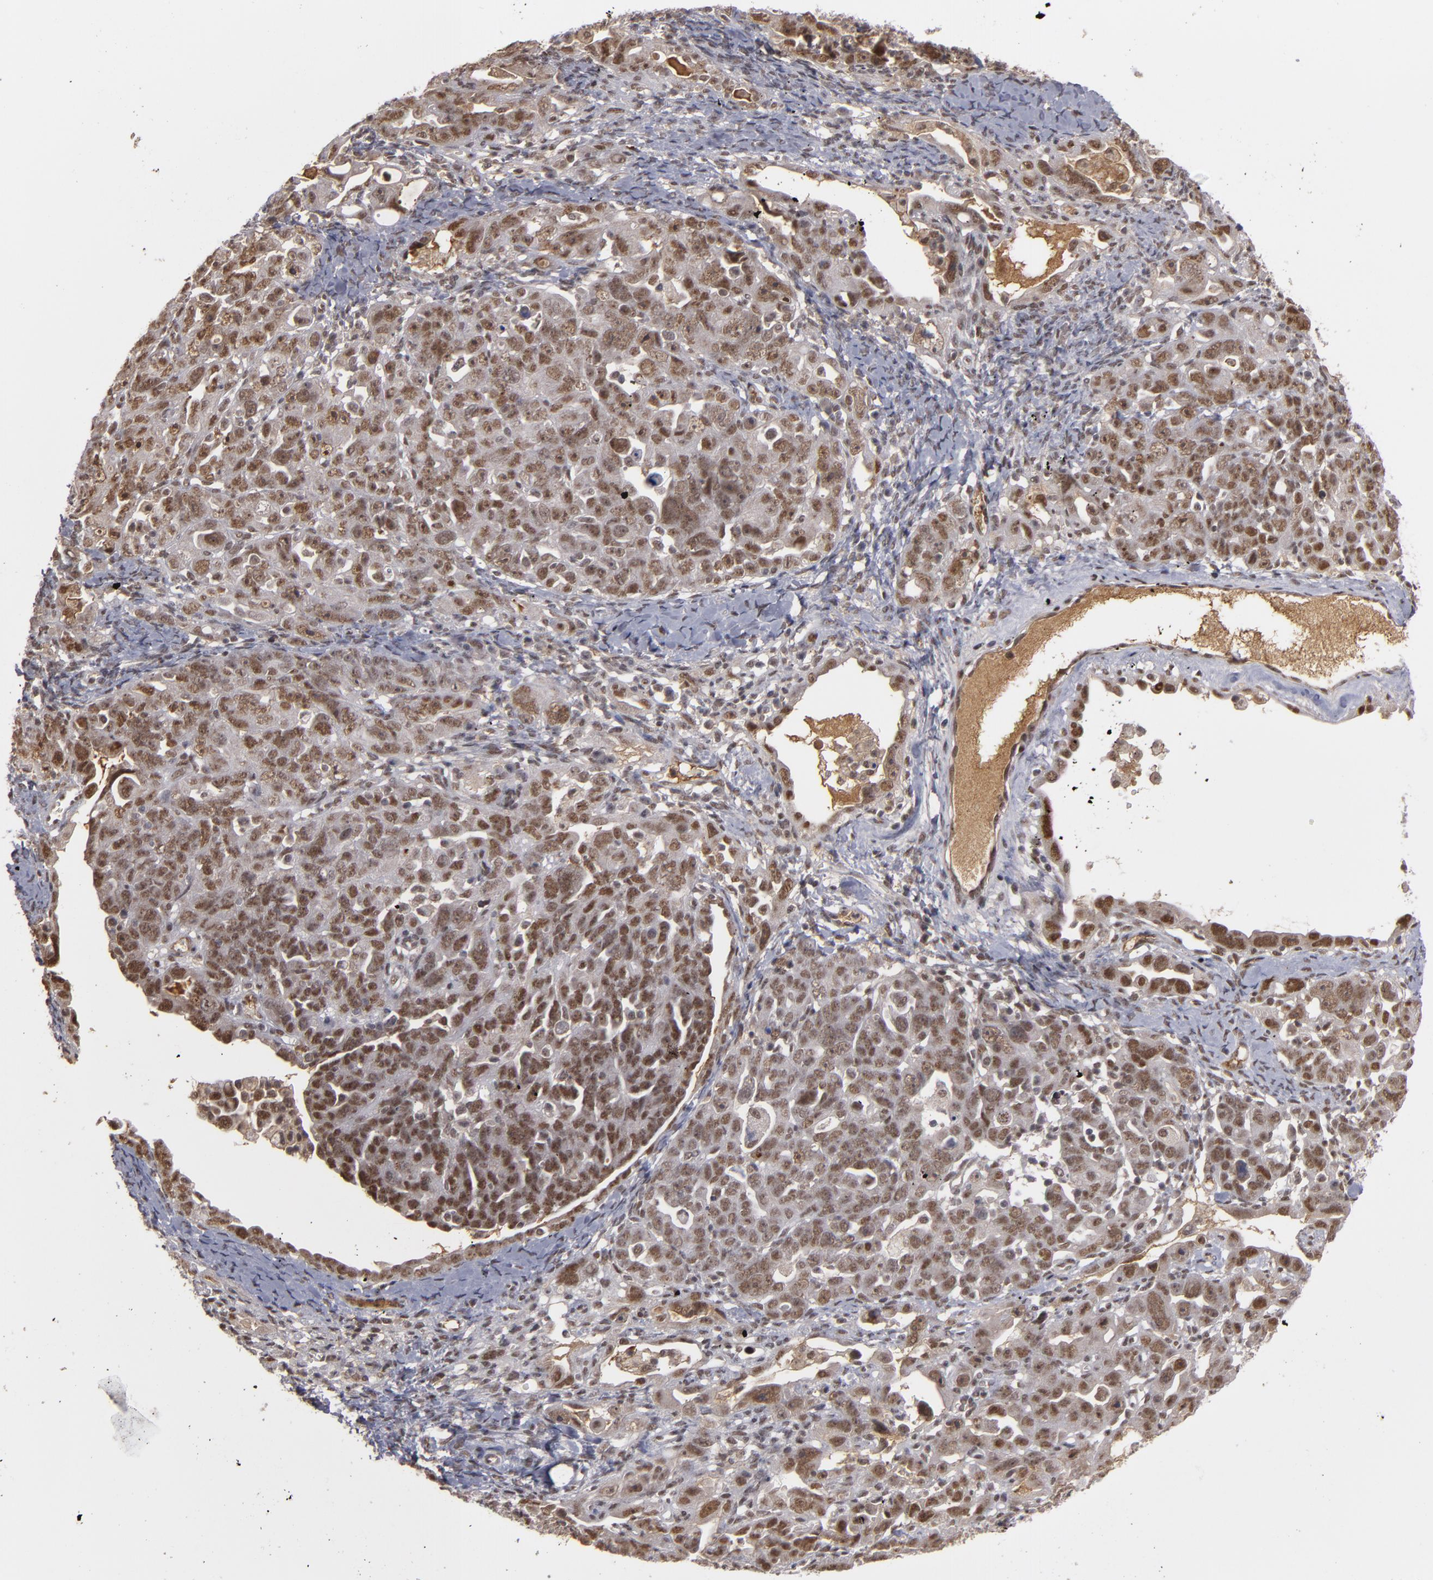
{"staining": {"intensity": "moderate", "quantity": ">75%", "location": "nuclear"}, "tissue": "ovarian cancer", "cell_type": "Tumor cells", "image_type": "cancer", "snomed": [{"axis": "morphology", "description": "Cystadenocarcinoma, serous, NOS"}, {"axis": "topography", "description": "Ovary"}], "caption": "Tumor cells exhibit medium levels of moderate nuclear staining in about >75% of cells in ovarian cancer.", "gene": "ZNF234", "patient": {"sex": "female", "age": 66}}